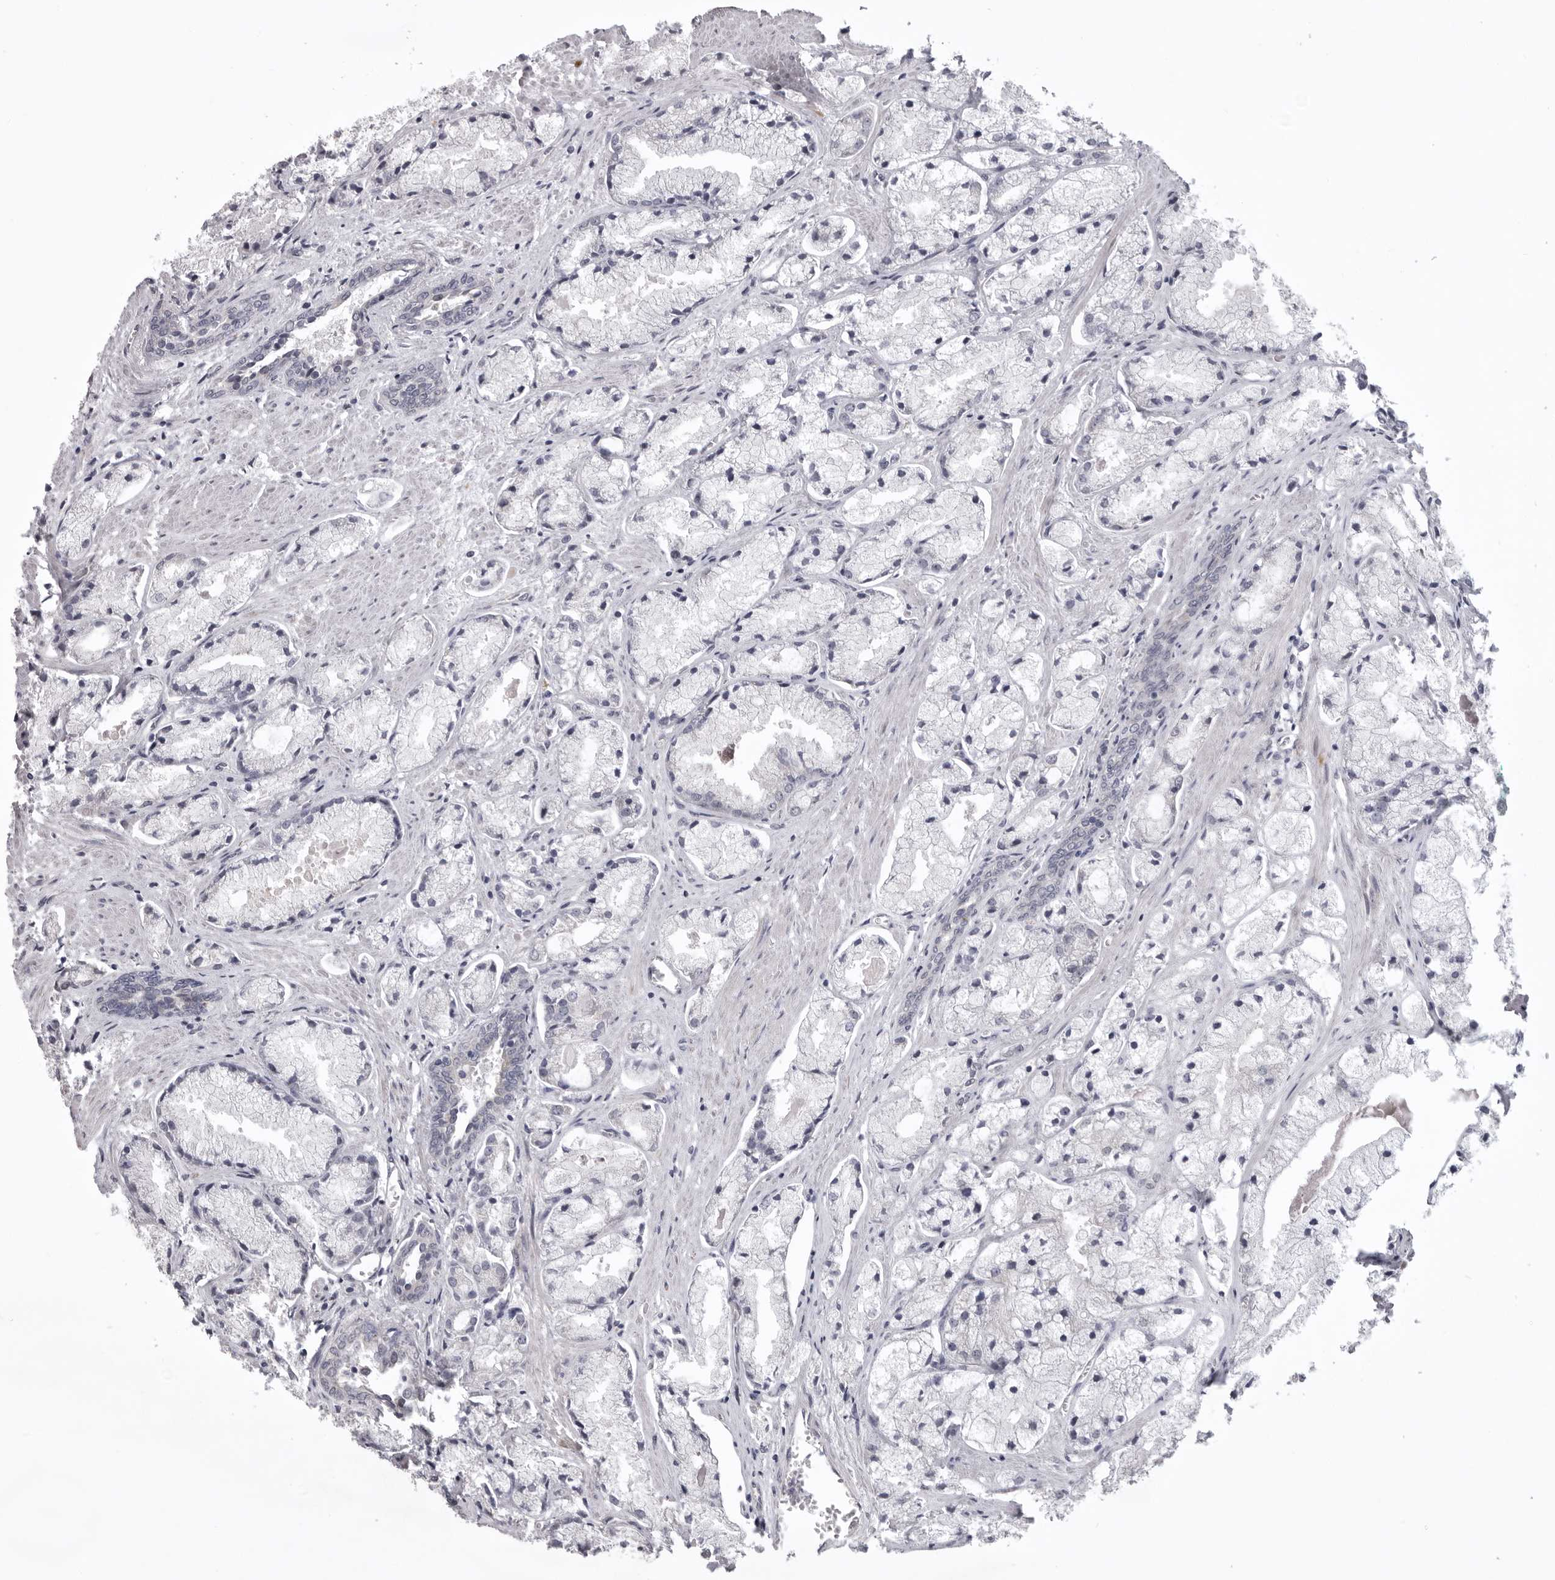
{"staining": {"intensity": "negative", "quantity": "none", "location": "none"}, "tissue": "prostate cancer", "cell_type": "Tumor cells", "image_type": "cancer", "snomed": [{"axis": "morphology", "description": "Adenocarcinoma, High grade"}, {"axis": "topography", "description": "Prostate"}], "caption": "Tumor cells are negative for protein expression in human adenocarcinoma (high-grade) (prostate).", "gene": "C1orf109", "patient": {"sex": "male", "age": 50}}